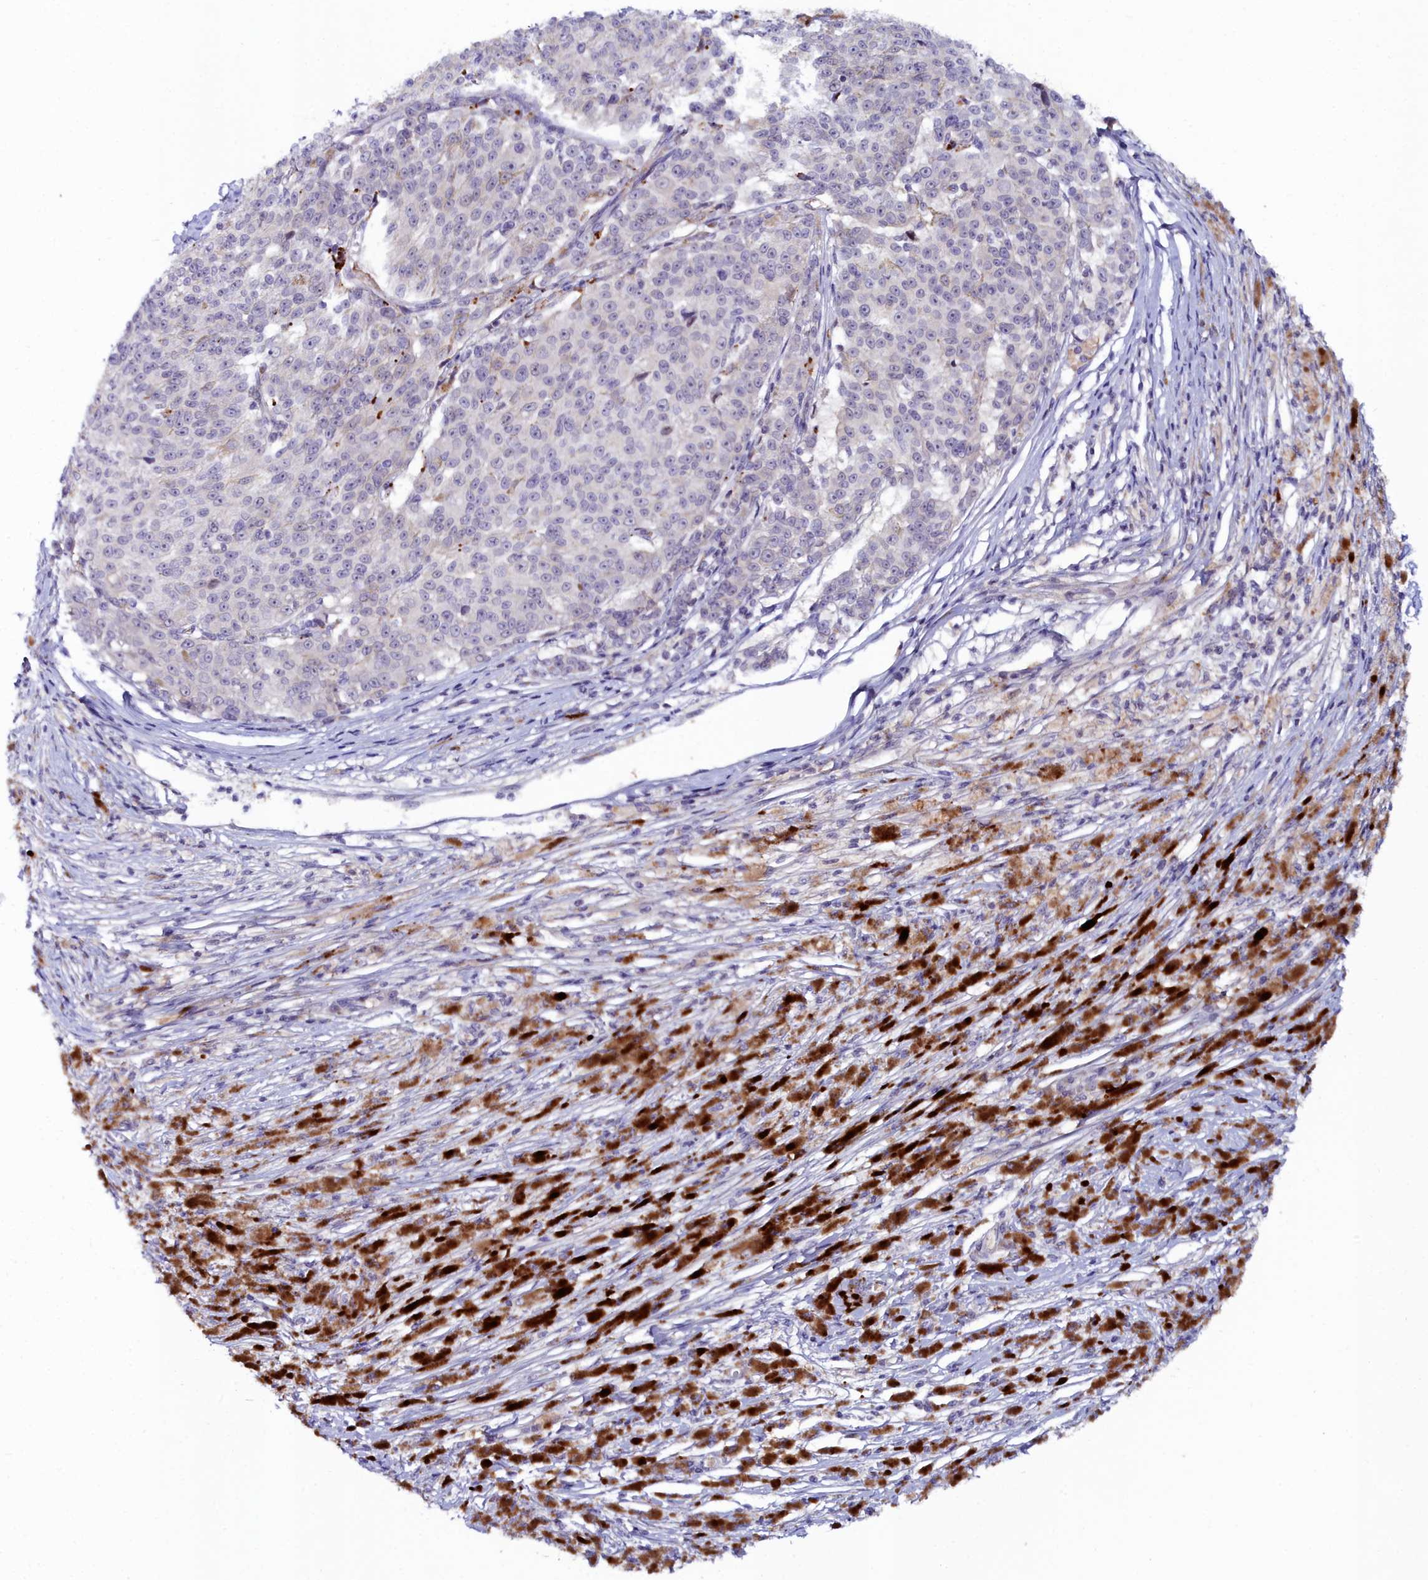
{"staining": {"intensity": "weak", "quantity": "<25%", "location": "cytoplasmic/membranous"}, "tissue": "melanoma", "cell_type": "Tumor cells", "image_type": "cancer", "snomed": [{"axis": "morphology", "description": "Malignant melanoma, NOS"}, {"axis": "topography", "description": "Skin"}], "caption": "Immunohistochemical staining of malignant melanoma shows no significant expression in tumor cells. (Immunohistochemistry (ihc), brightfield microscopy, high magnification).", "gene": "KCTD18", "patient": {"sex": "female", "age": 52}}